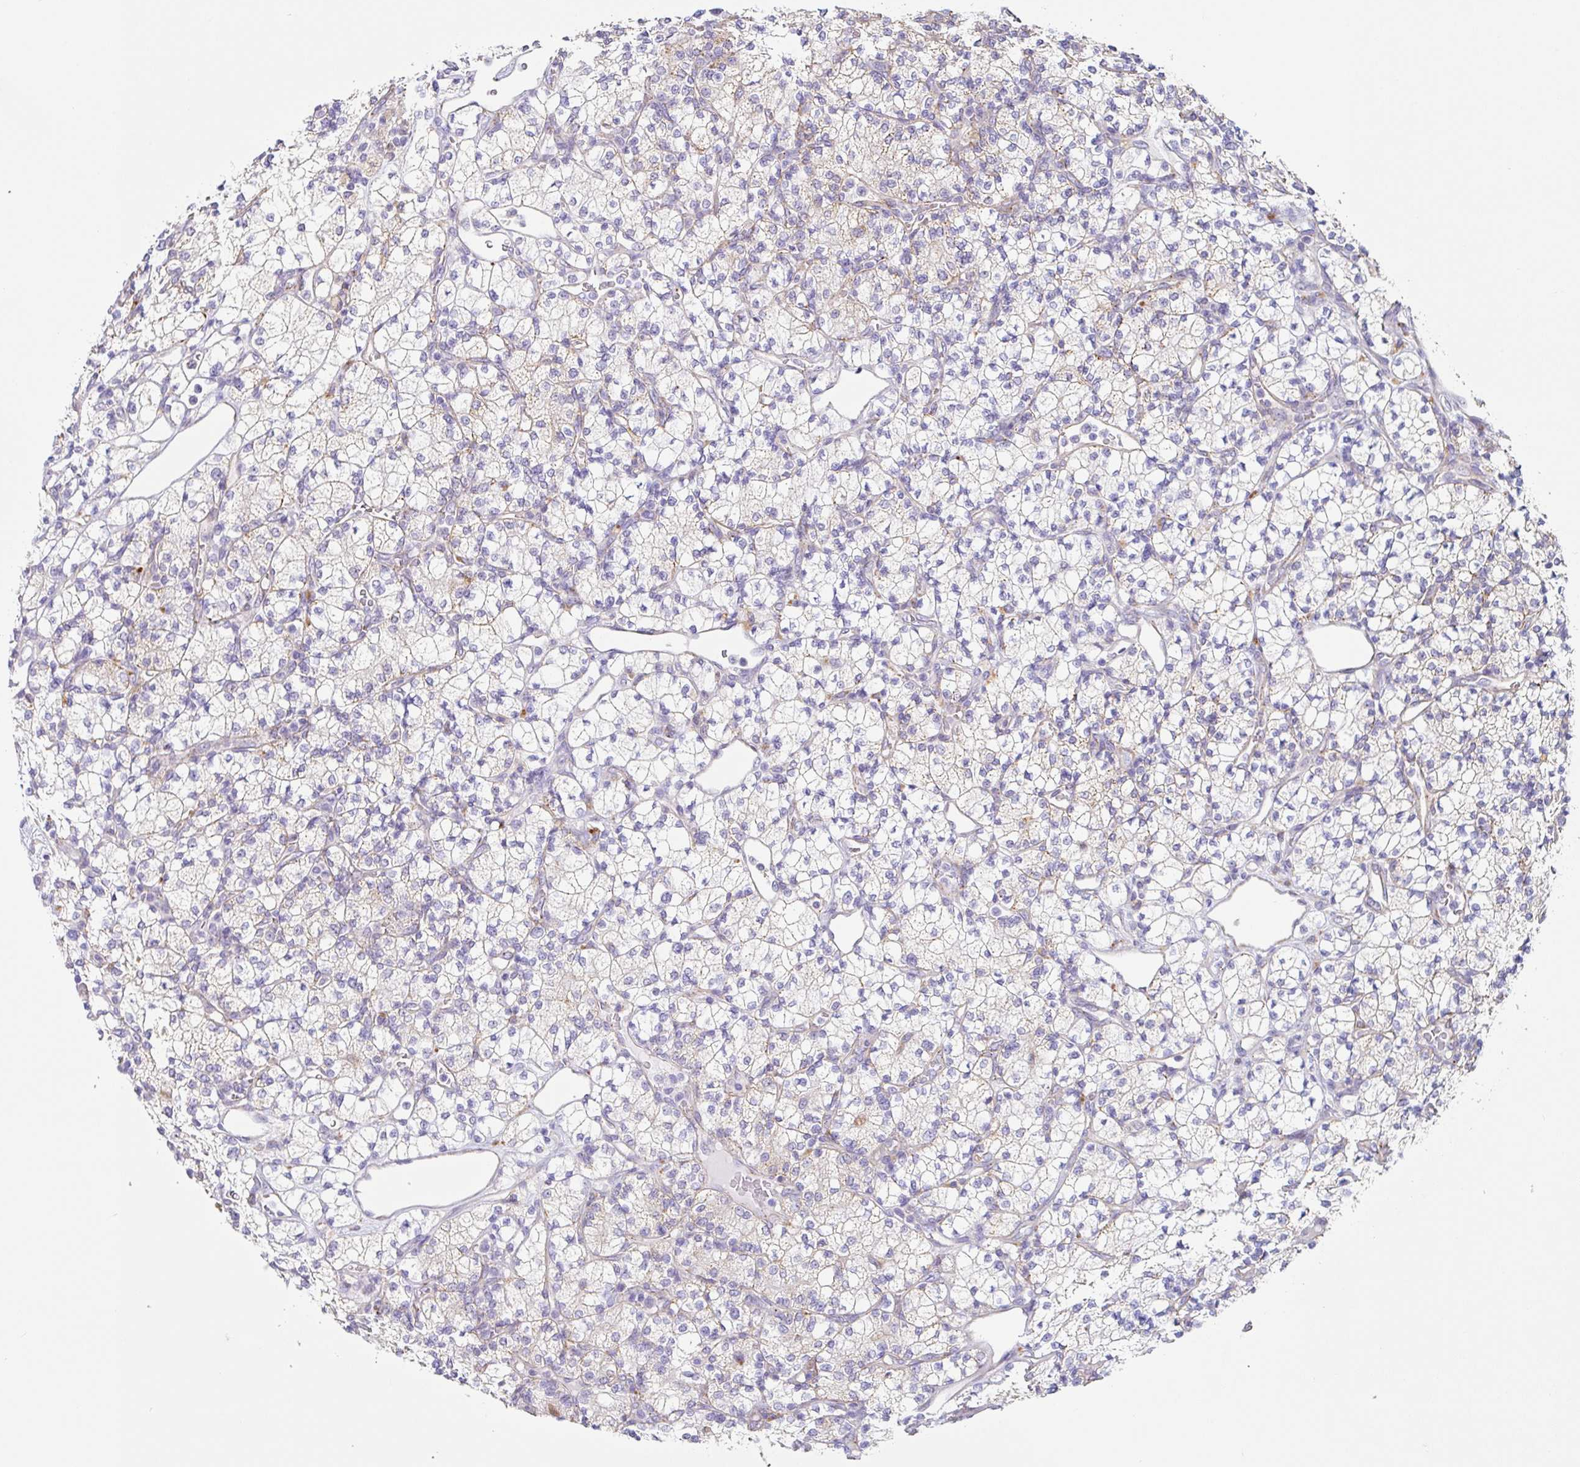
{"staining": {"intensity": "weak", "quantity": "<25%", "location": "cytoplasmic/membranous"}, "tissue": "renal cancer", "cell_type": "Tumor cells", "image_type": "cancer", "snomed": [{"axis": "morphology", "description": "Adenocarcinoma, NOS"}, {"axis": "topography", "description": "Kidney"}], "caption": "This is an IHC histopathology image of renal cancer. There is no staining in tumor cells.", "gene": "DKK4", "patient": {"sex": "male", "age": 77}}